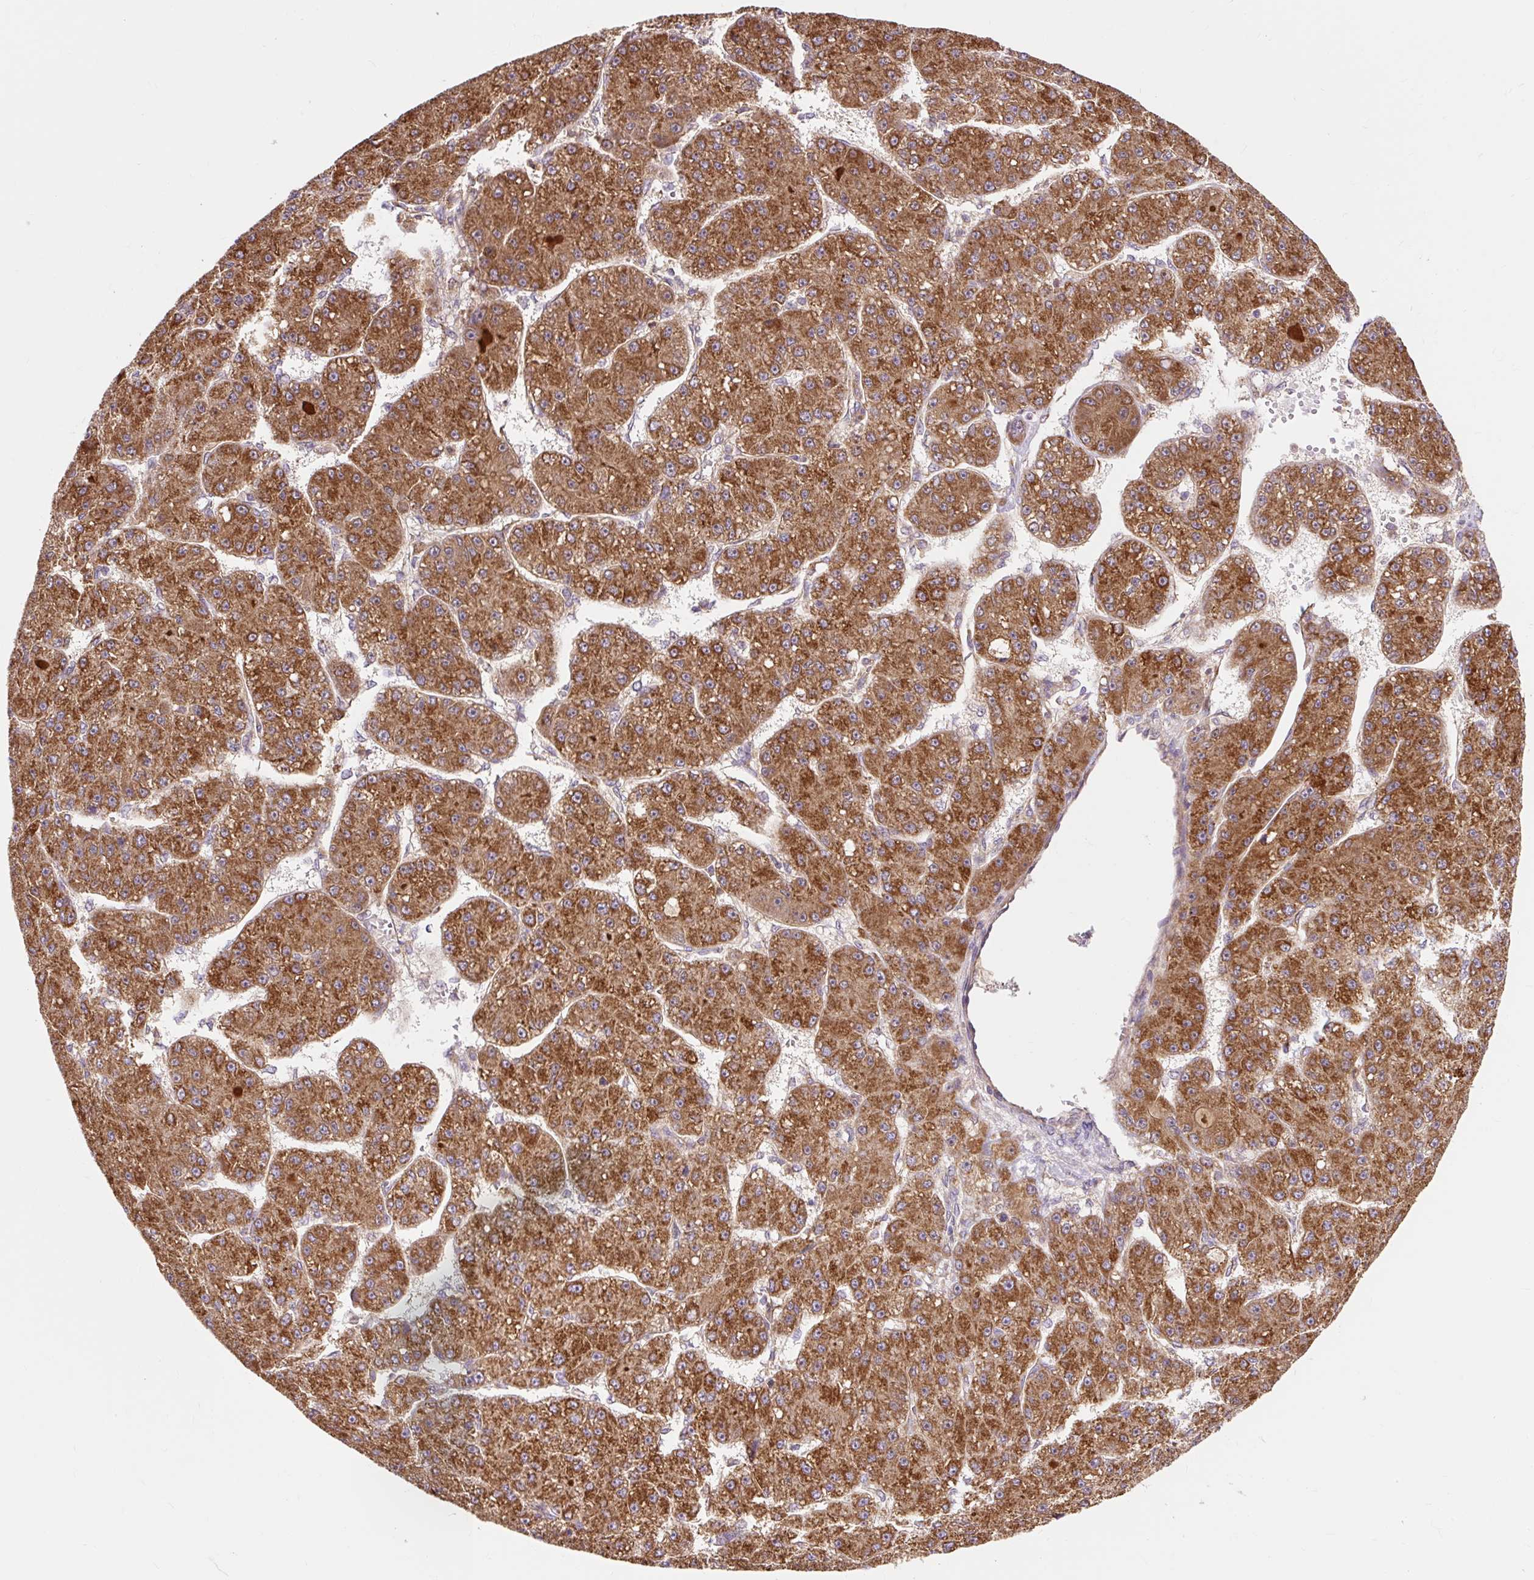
{"staining": {"intensity": "strong", "quantity": ">75%", "location": "cytoplasmic/membranous"}, "tissue": "liver cancer", "cell_type": "Tumor cells", "image_type": "cancer", "snomed": [{"axis": "morphology", "description": "Carcinoma, Hepatocellular, NOS"}, {"axis": "topography", "description": "Liver"}], "caption": "The immunohistochemical stain labels strong cytoplasmic/membranous positivity in tumor cells of liver hepatocellular carcinoma tissue.", "gene": "TRIAP1", "patient": {"sex": "male", "age": 67}}